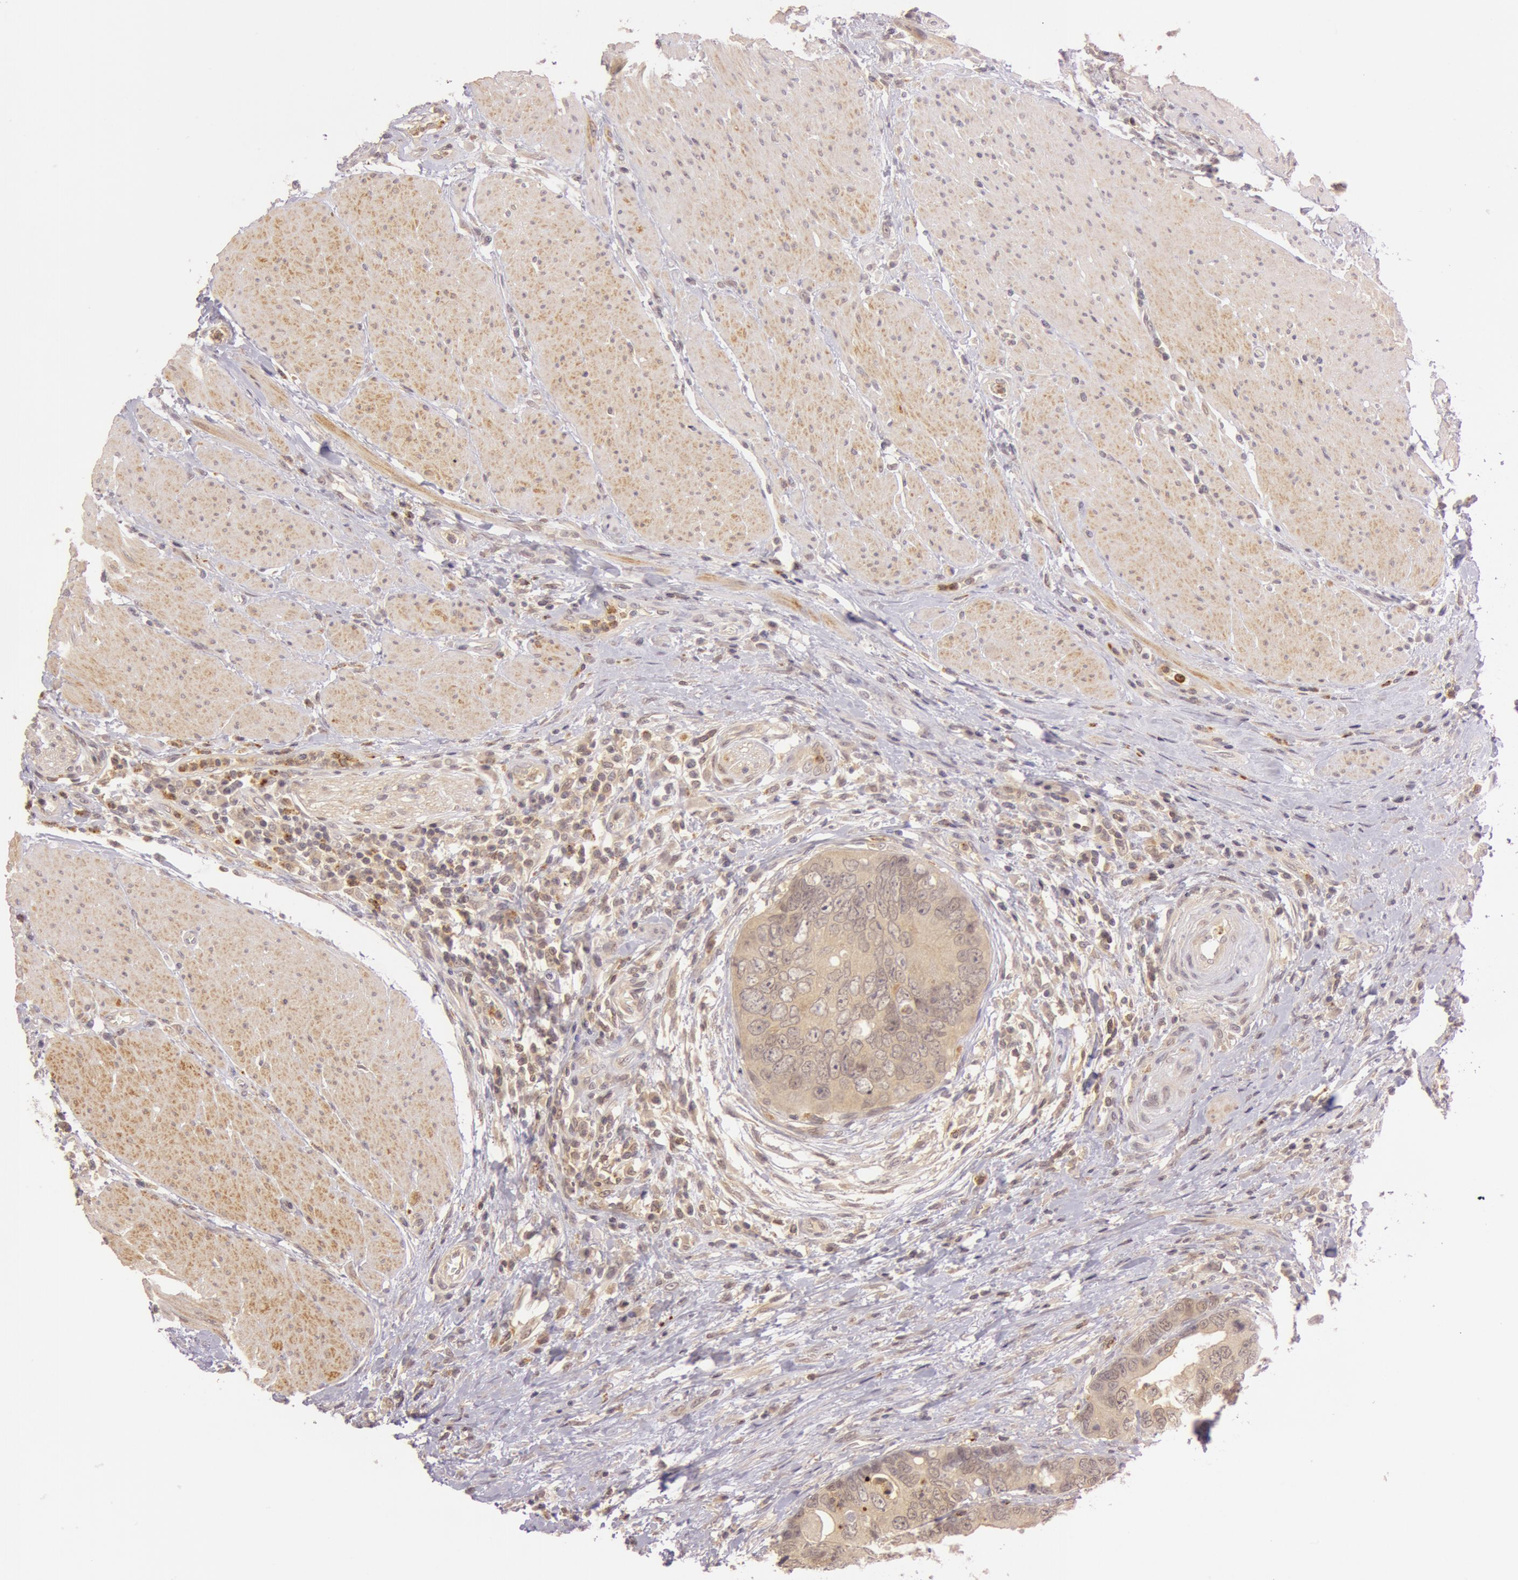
{"staining": {"intensity": "moderate", "quantity": ">75%", "location": "cytoplasmic/membranous"}, "tissue": "colorectal cancer", "cell_type": "Tumor cells", "image_type": "cancer", "snomed": [{"axis": "morphology", "description": "Adenocarcinoma, NOS"}, {"axis": "topography", "description": "Rectum"}], "caption": "Protein expression by IHC reveals moderate cytoplasmic/membranous staining in about >75% of tumor cells in colorectal adenocarcinoma. (DAB (3,3'-diaminobenzidine) IHC, brown staining for protein, blue staining for nuclei).", "gene": "ATG2B", "patient": {"sex": "female", "age": 67}}